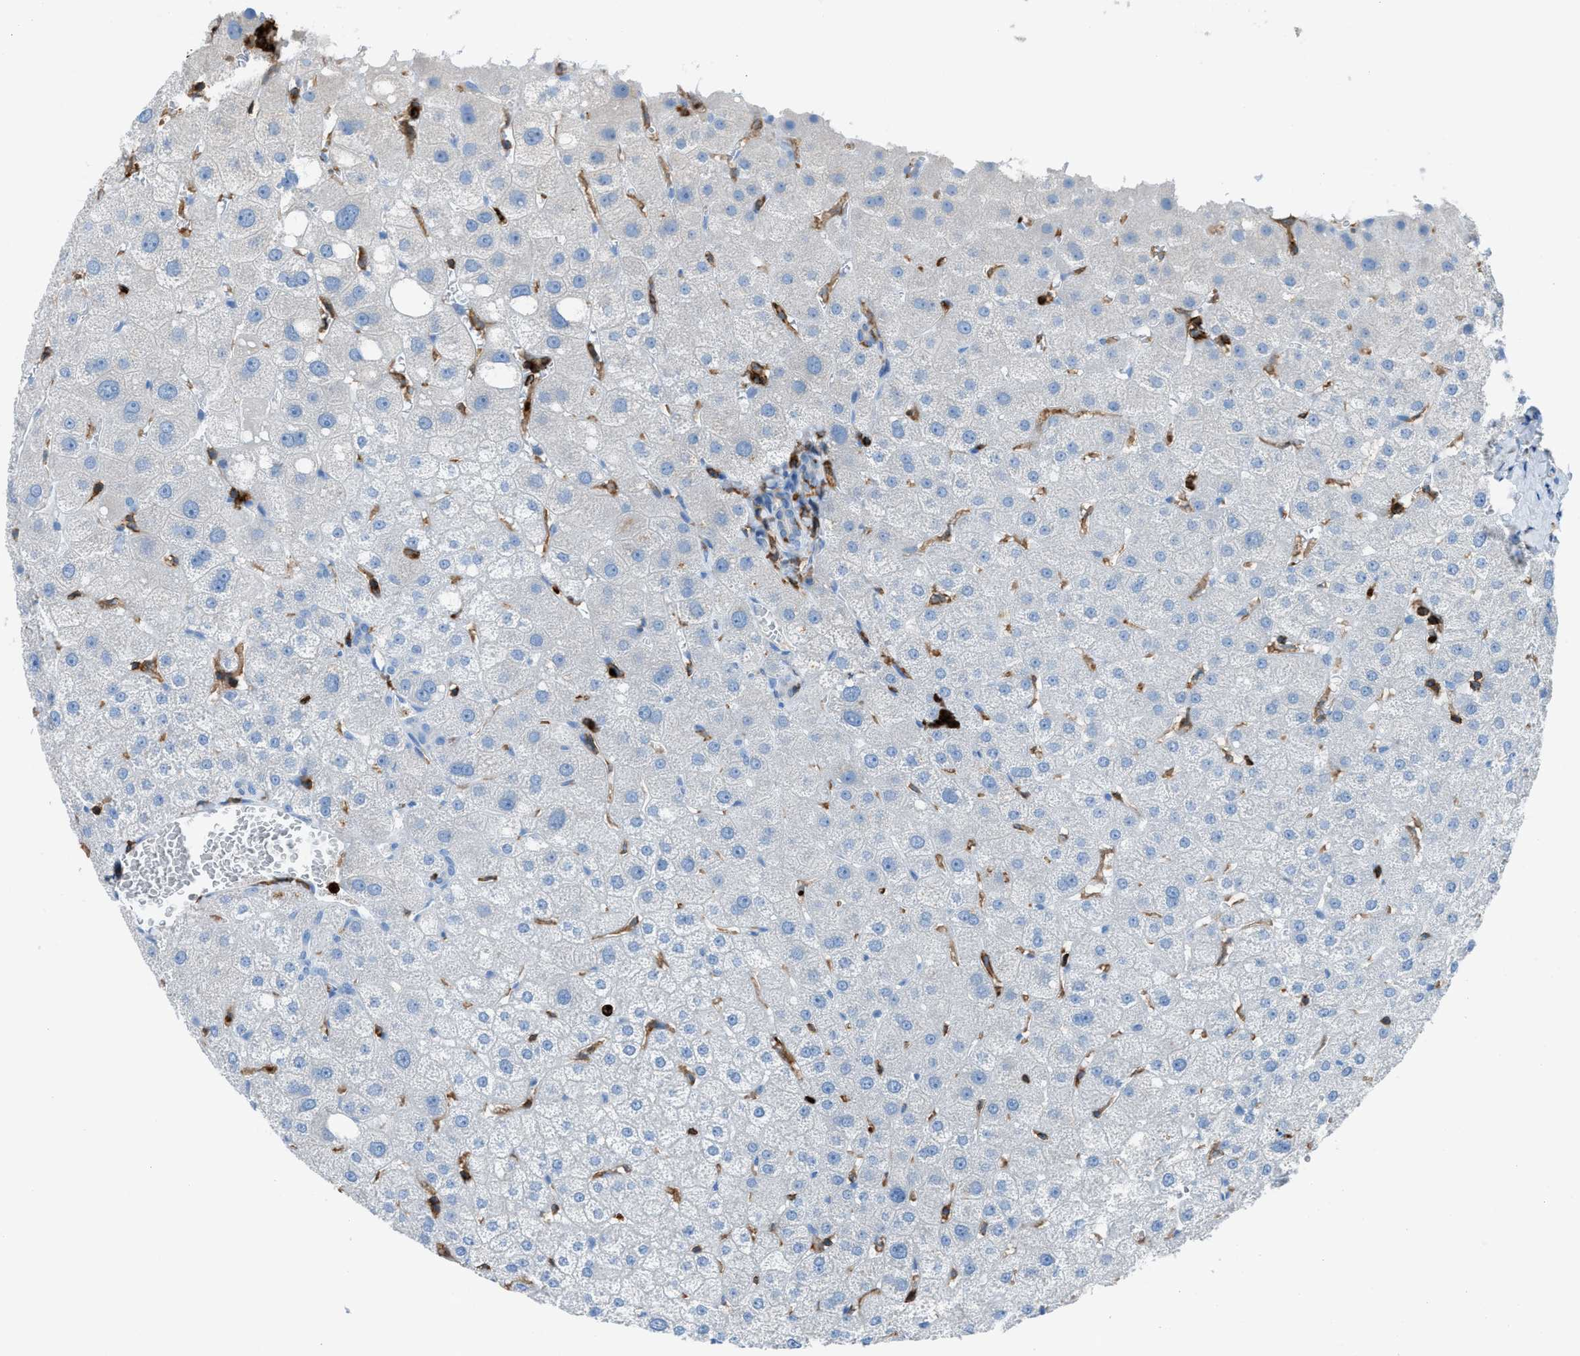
{"staining": {"intensity": "negative", "quantity": "none", "location": "none"}, "tissue": "liver", "cell_type": "Cholangiocytes", "image_type": "normal", "snomed": [{"axis": "morphology", "description": "Normal tissue, NOS"}, {"axis": "topography", "description": "Liver"}], "caption": "Immunohistochemical staining of unremarkable liver demonstrates no significant expression in cholangiocytes.", "gene": "ITGB2", "patient": {"sex": "male", "age": 73}}